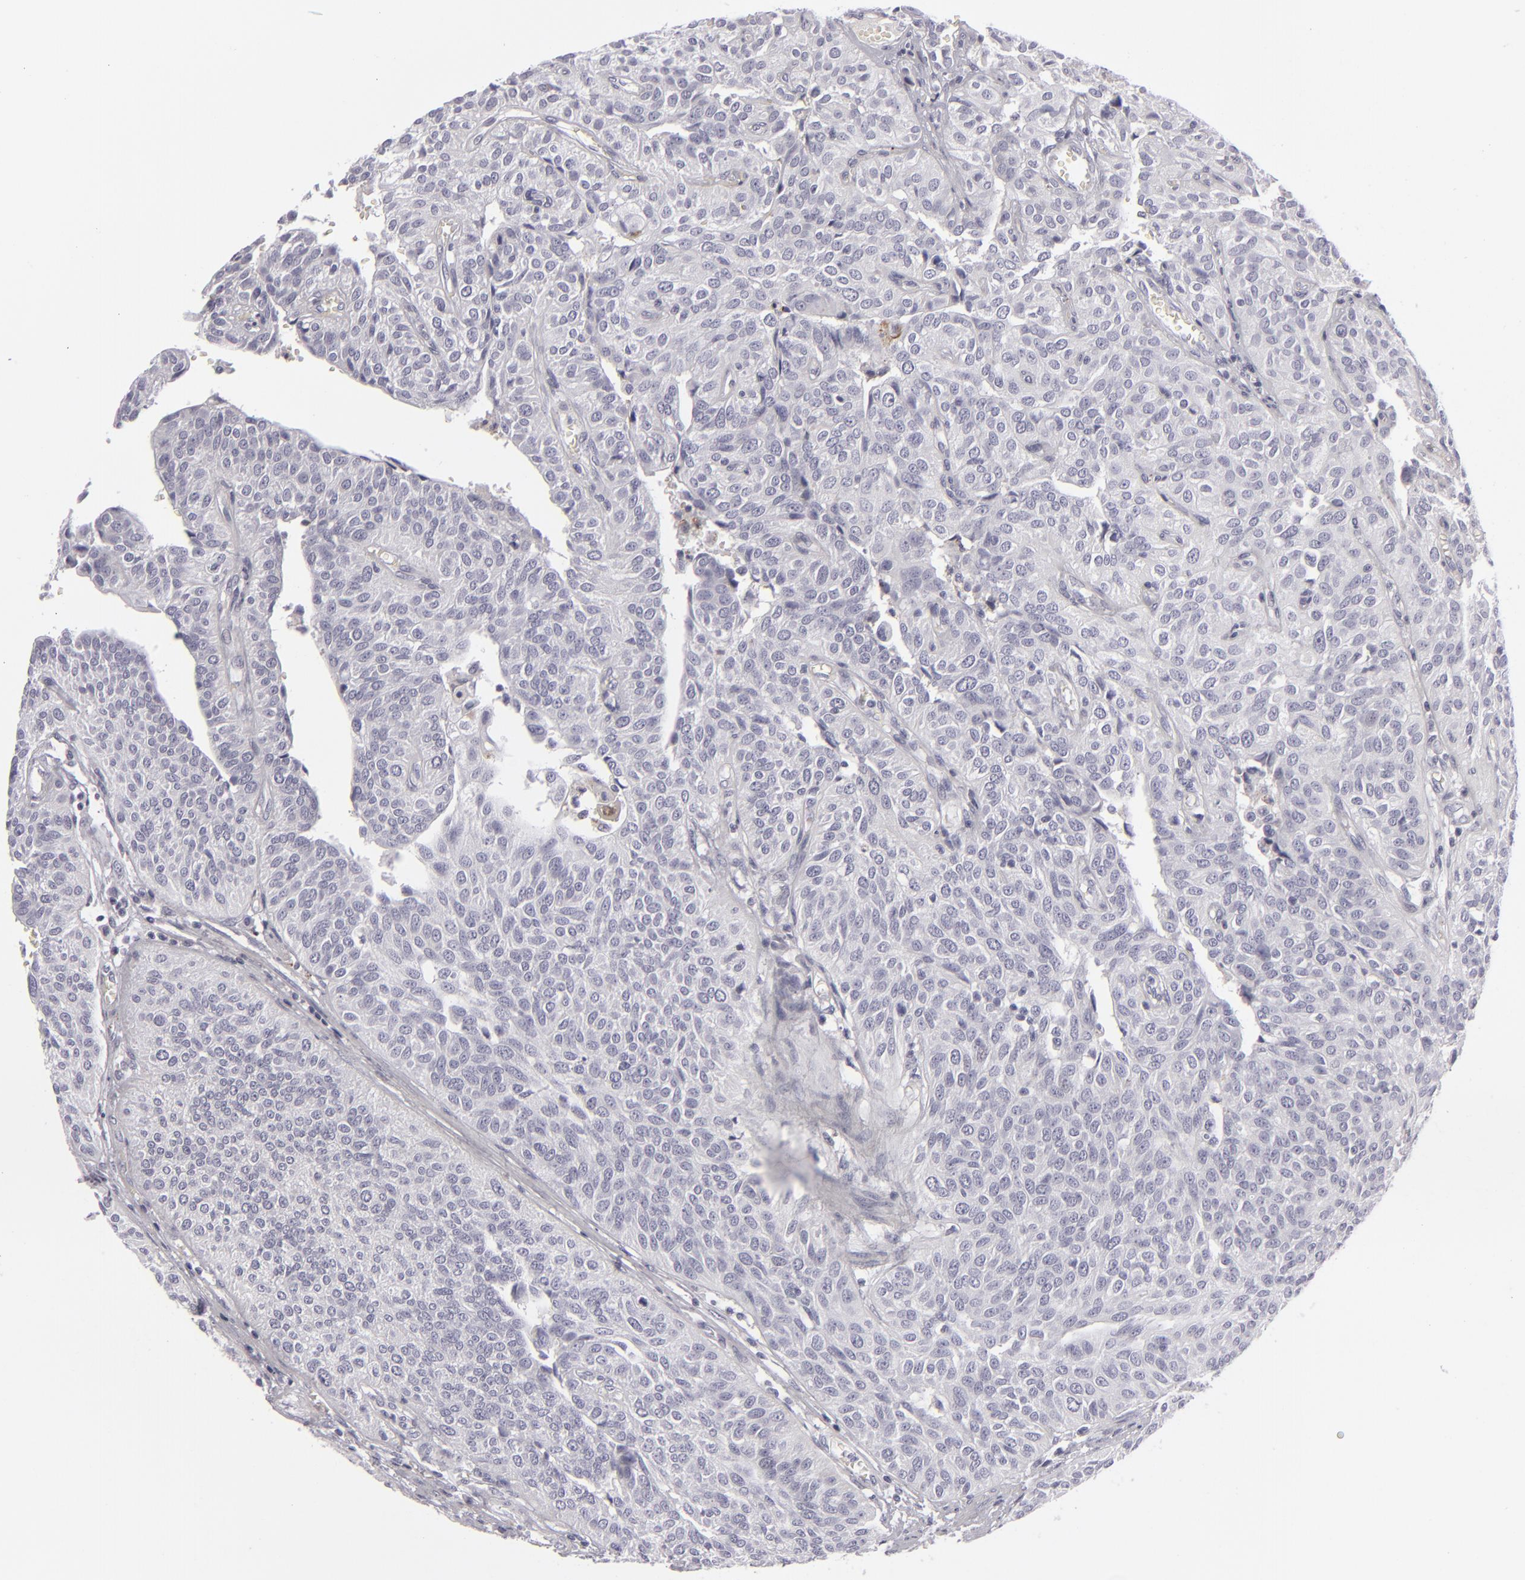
{"staining": {"intensity": "negative", "quantity": "none", "location": "none"}, "tissue": "urothelial cancer", "cell_type": "Tumor cells", "image_type": "cancer", "snomed": [{"axis": "morphology", "description": "Urothelial carcinoma, High grade"}, {"axis": "topography", "description": "Urinary bladder"}], "caption": "This is an immunohistochemistry histopathology image of urothelial cancer. There is no positivity in tumor cells.", "gene": "C9", "patient": {"sex": "male", "age": 56}}